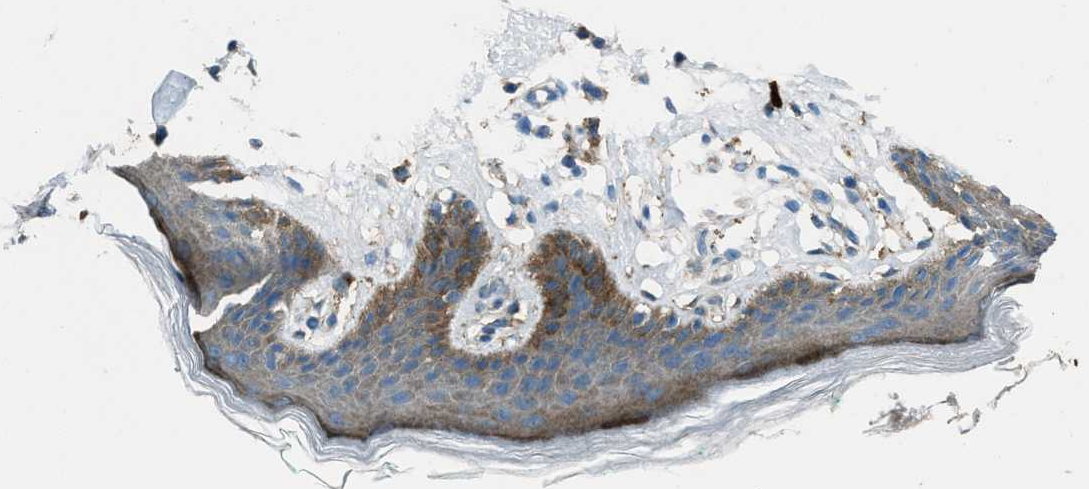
{"staining": {"intensity": "moderate", "quantity": ">75%", "location": "cytoplasmic/membranous"}, "tissue": "skin", "cell_type": "Epidermal cells", "image_type": "normal", "snomed": [{"axis": "morphology", "description": "Normal tissue, NOS"}, {"axis": "topography", "description": "Vulva"}], "caption": "Immunohistochemistry of unremarkable skin displays medium levels of moderate cytoplasmic/membranous positivity in about >75% of epidermal cells. The protein is shown in brown color, while the nuclei are stained blue.", "gene": "SVIL", "patient": {"sex": "female", "age": 66}}